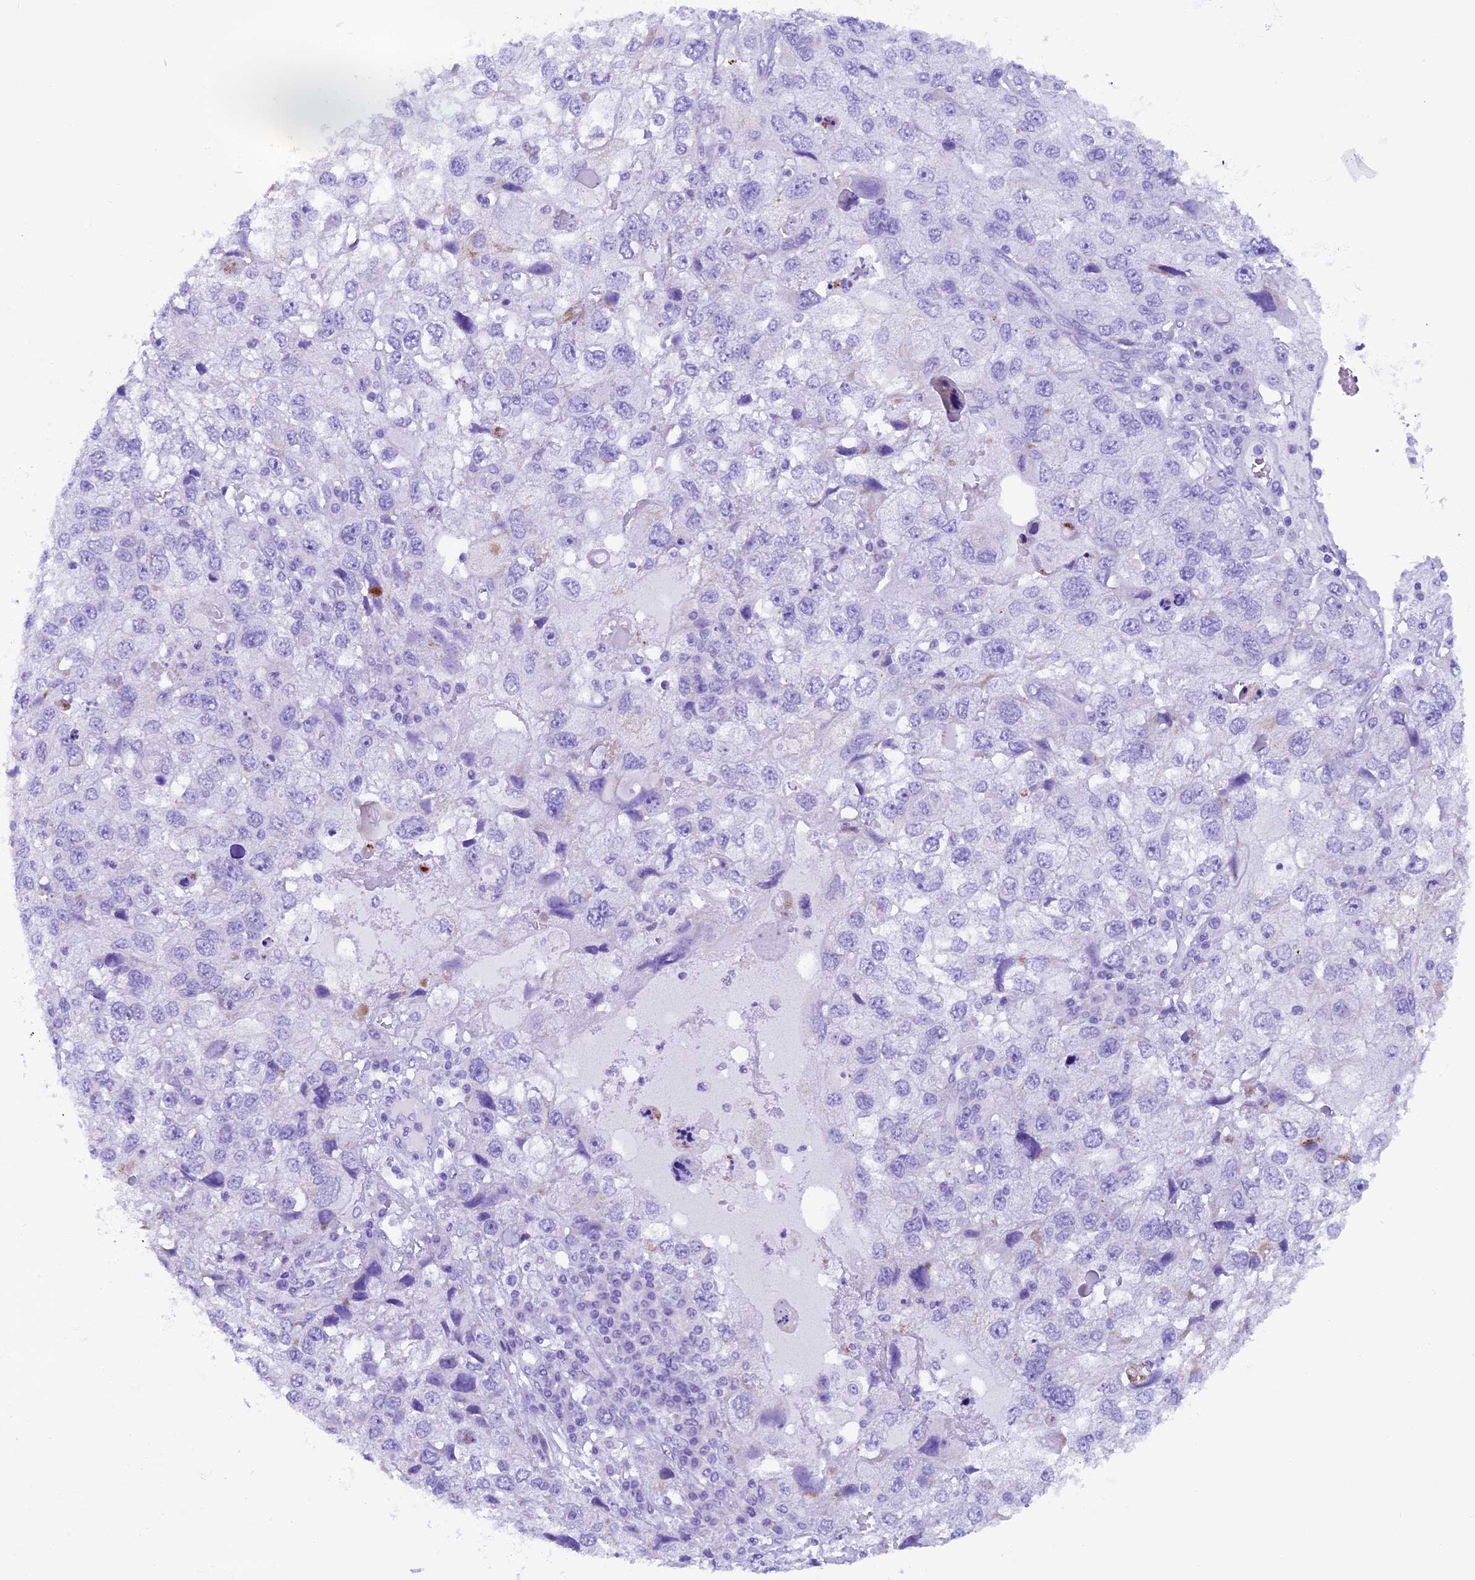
{"staining": {"intensity": "negative", "quantity": "none", "location": "none"}, "tissue": "endometrial cancer", "cell_type": "Tumor cells", "image_type": "cancer", "snomed": [{"axis": "morphology", "description": "Adenocarcinoma, NOS"}, {"axis": "topography", "description": "Endometrium"}], "caption": "This is an immunohistochemistry histopathology image of human endometrial cancer (adenocarcinoma). There is no positivity in tumor cells.", "gene": "RTTN", "patient": {"sex": "female", "age": 49}}